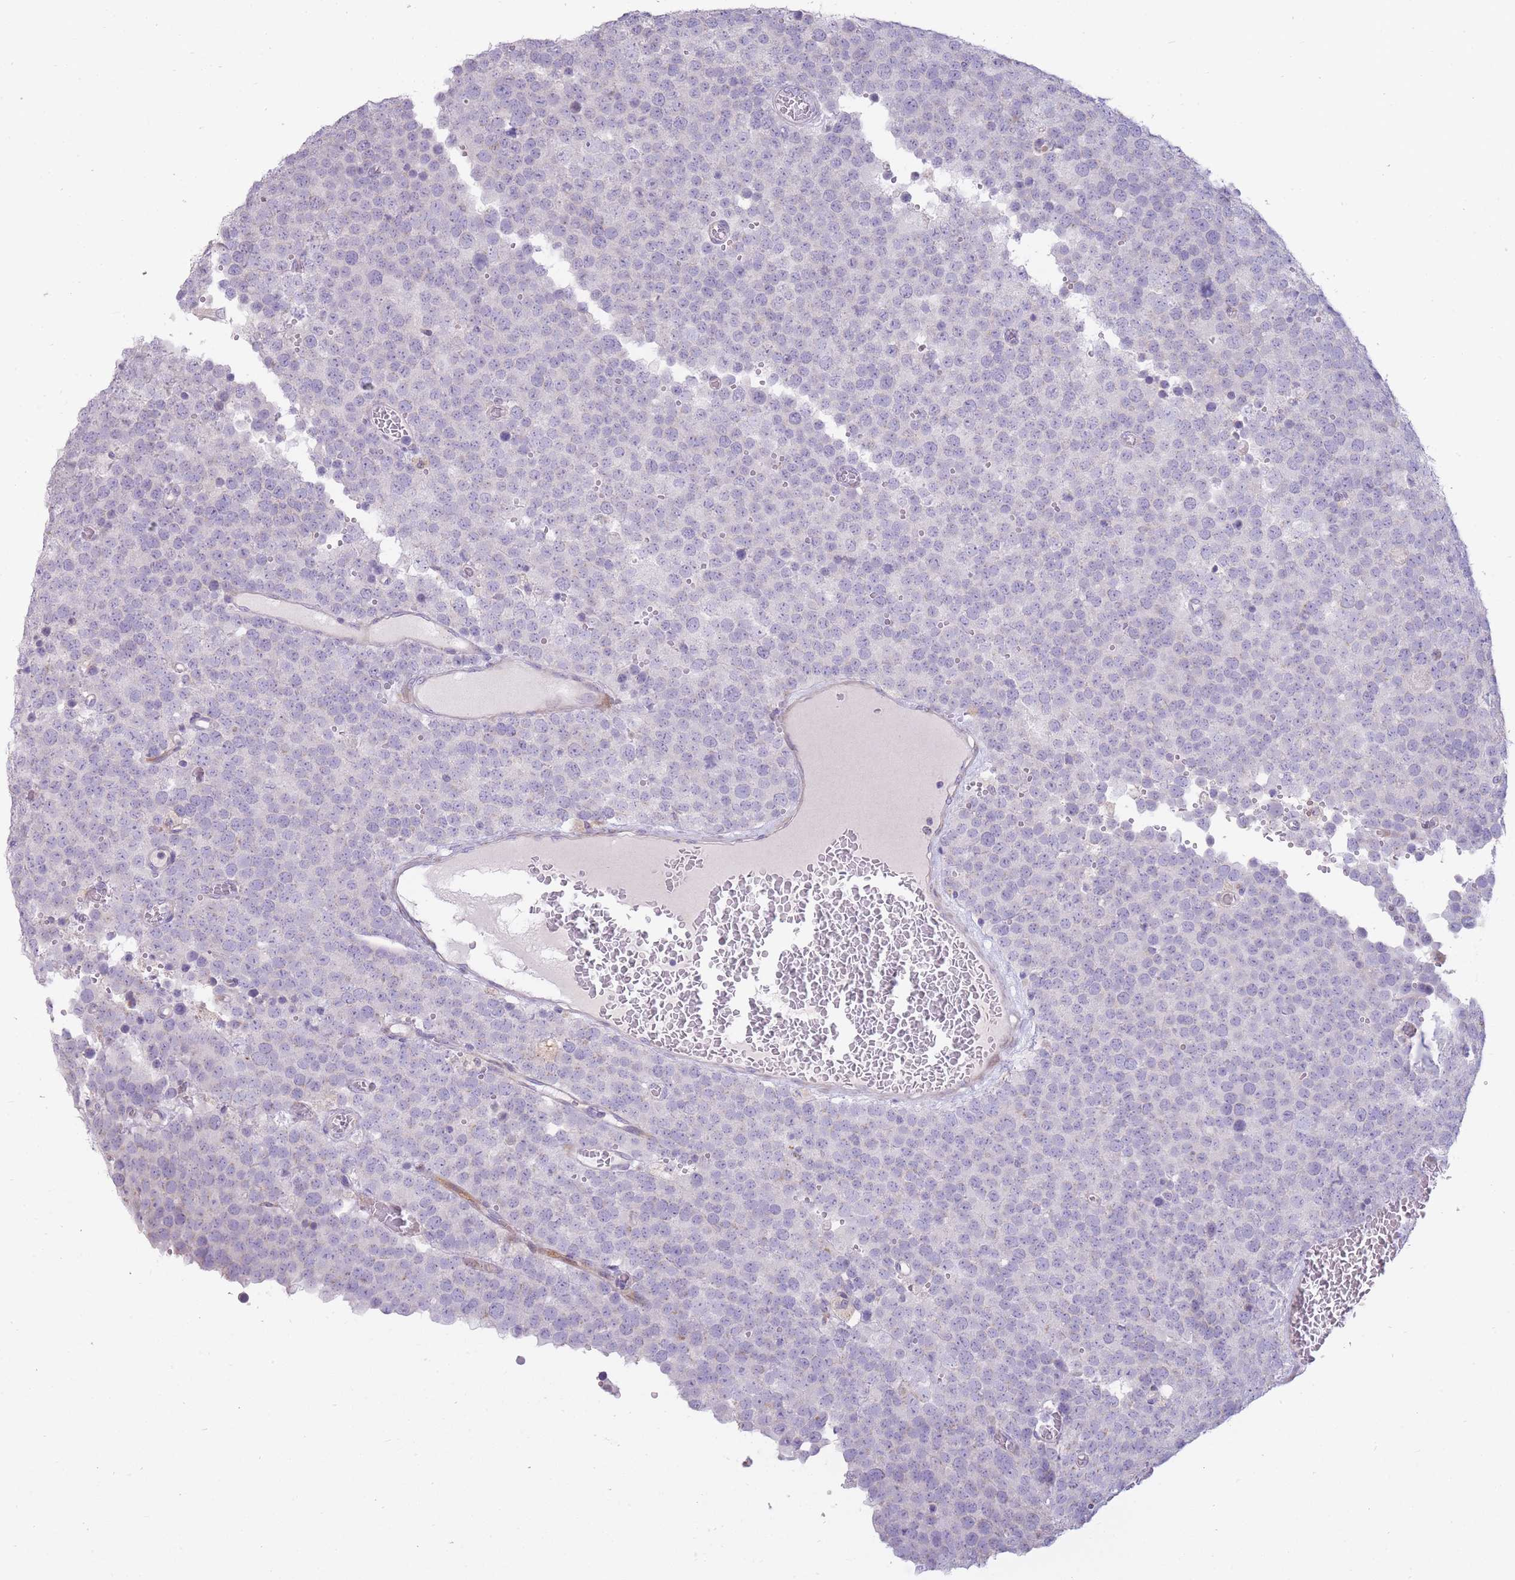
{"staining": {"intensity": "negative", "quantity": "none", "location": "none"}, "tissue": "testis cancer", "cell_type": "Tumor cells", "image_type": "cancer", "snomed": [{"axis": "morphology", "description": "Normal tissue, NOS"}, {"axis": "morphology", "description": "Seminoma, NOS"}, {"axis": "topography", "description": "Testis"}], "caption": "Testis cancer was stained to show a protein in brown. There is no significant expression in tumor cells. Brightfield microscopy of immunohistochemistry (IHC) stained with DAB (brown) and hematoxylin (blue), captured at high magnification.", "gene": "PPP3R2", "patient": {"sex": "male", "age": 71}}